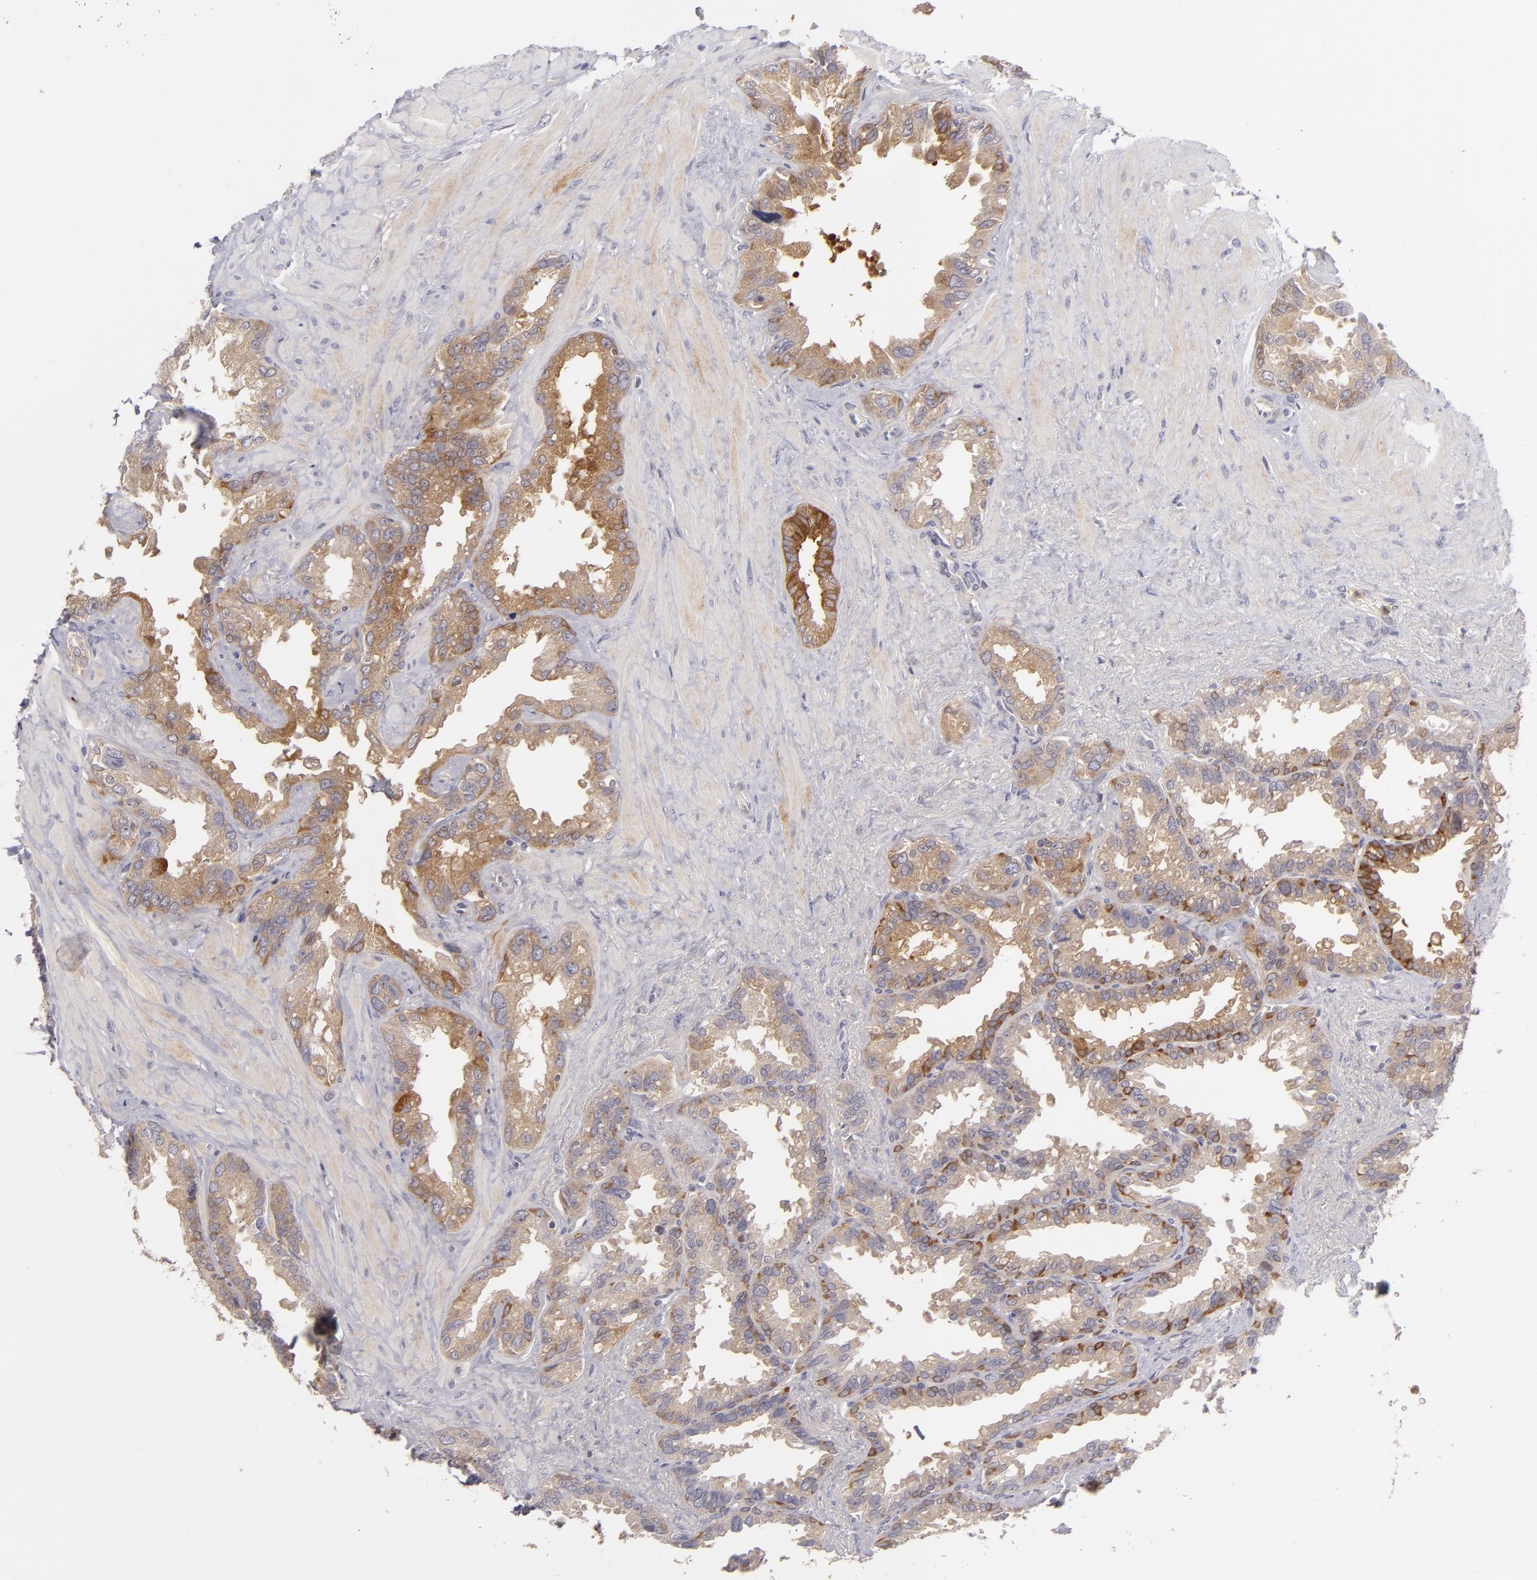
{"staining": {"intensity": "moderate", "quantity": ">75%", "location": "cytoplasmic/membranous"}, "tissue": "seminal vesicle", "cell_type": "Glandular cells", "image_type": "normal", "snomed": [{"axis": "morphology", "description": "Normal tissue, NOS"}, {"axis": "topography", "description": "Prostate"}, {"axis": "topography", "description": "Seminal veicle"}], "caption": "Immunohistochemistry of benign seminal vesicle shows medium levels of moderate cytoplasmic/membranous expression in approximately >75% of glandular cells. (DAB IHC with brightfield microscopy, high magnification).", "gene": "MMP10", "patient": {"sex": "male", "age": 63}}